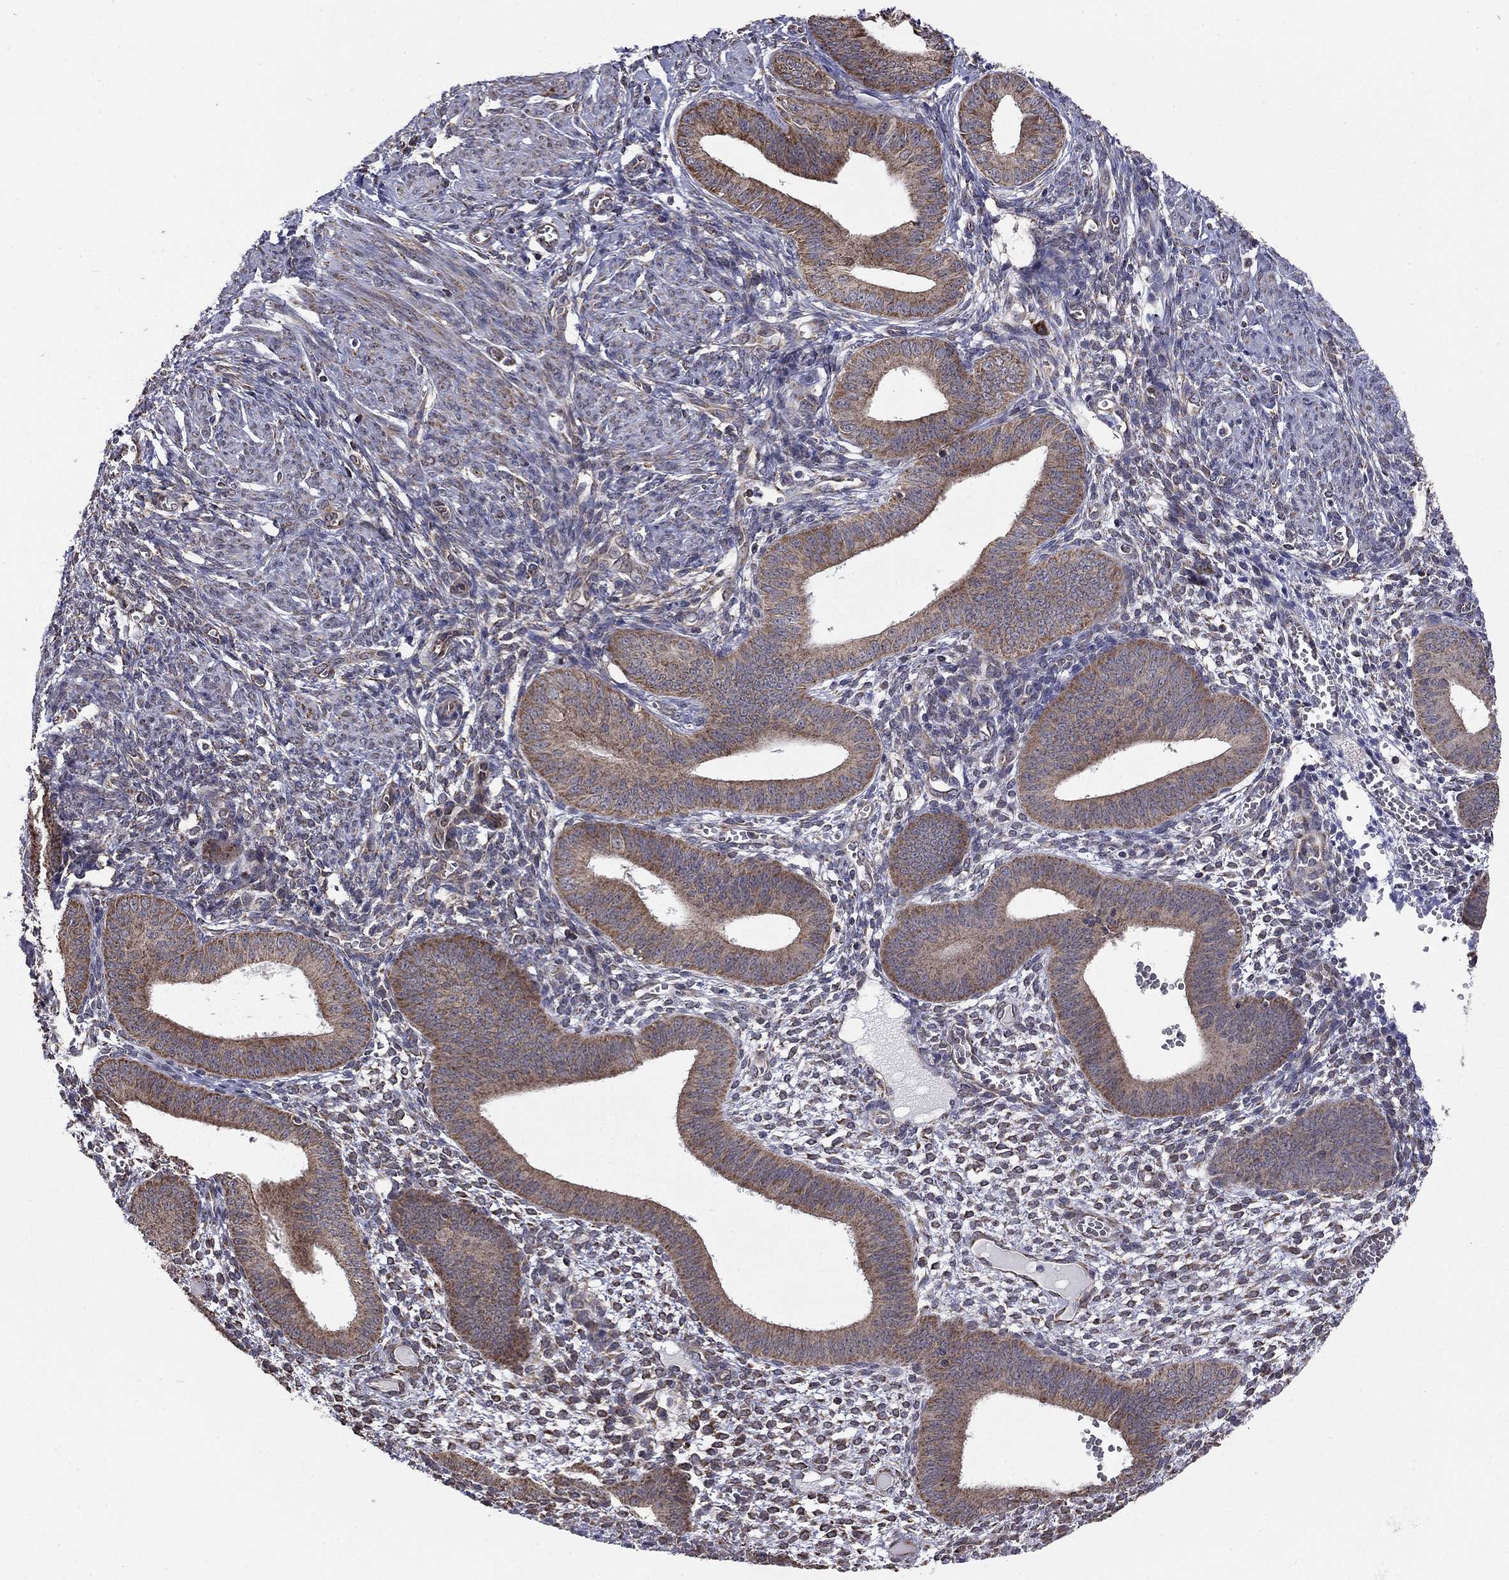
{"staining": {"intensity": "weak", "quantity": "<25%", "location": "cytoplasmic/membranous"}, "tissue": "endometrium", "cell_type": "Cells in endometrial stroma", "image_type": "normal", "snomed": [{"axis": "morphology", "description": "Normal tissue, NOS"}, {"axis": "topography", "description": "Endometrium"}], "caption": "Immunohistochemical staining of unremarkable endometrium reveals no significant positivity in cells in endometrial stroma. (DAB immunohistochemistry (IHC) visualized using brightfield microscopy, high magnification).", "gene": "NKIRAS1", "patient": {"sex": "female", "age": 42}}